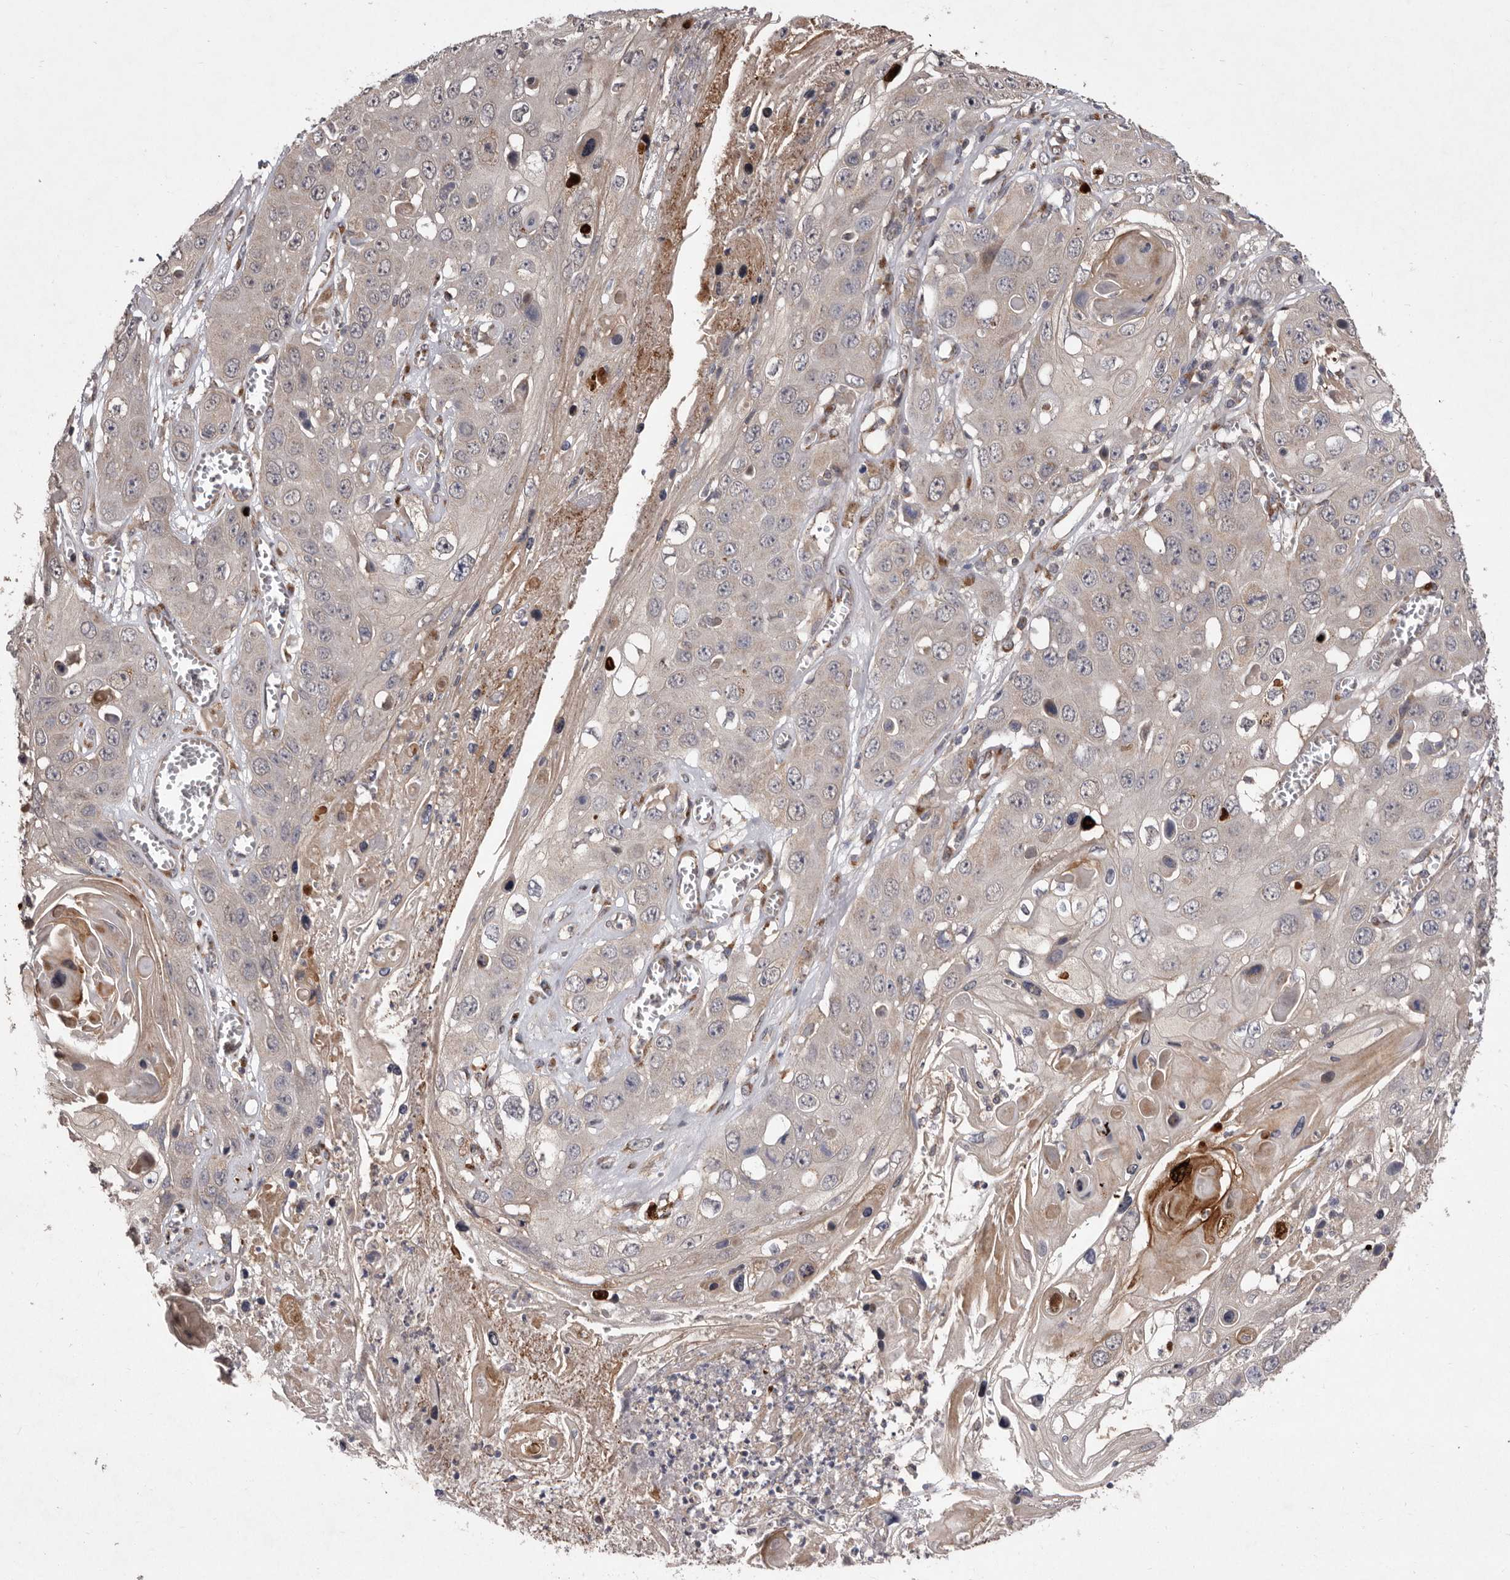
{"staining": {"intensity": "negative", "quantity": "none", "location": "none"}, "tissue": "skin cancer", "cell_type": "Tumor cells", "image_type": "cancer", "snomed": [{"axis": "morphology", "description": "Squamous cell carcinoma, NOS"}, {"axis": "topography", "description": "Skin"}], "caption": "A photomicrograph of skin cancer (squamous cell carcinoma) stained for a protein exhibits no brown staining in tumor cells. (DAB (3,3'-diaminobenzidine) immunohistochemistry visualized using brightfield microscopy, high magnification).", "gene": "FLAD1", "patient": {"sex": "male", "age": 55}}